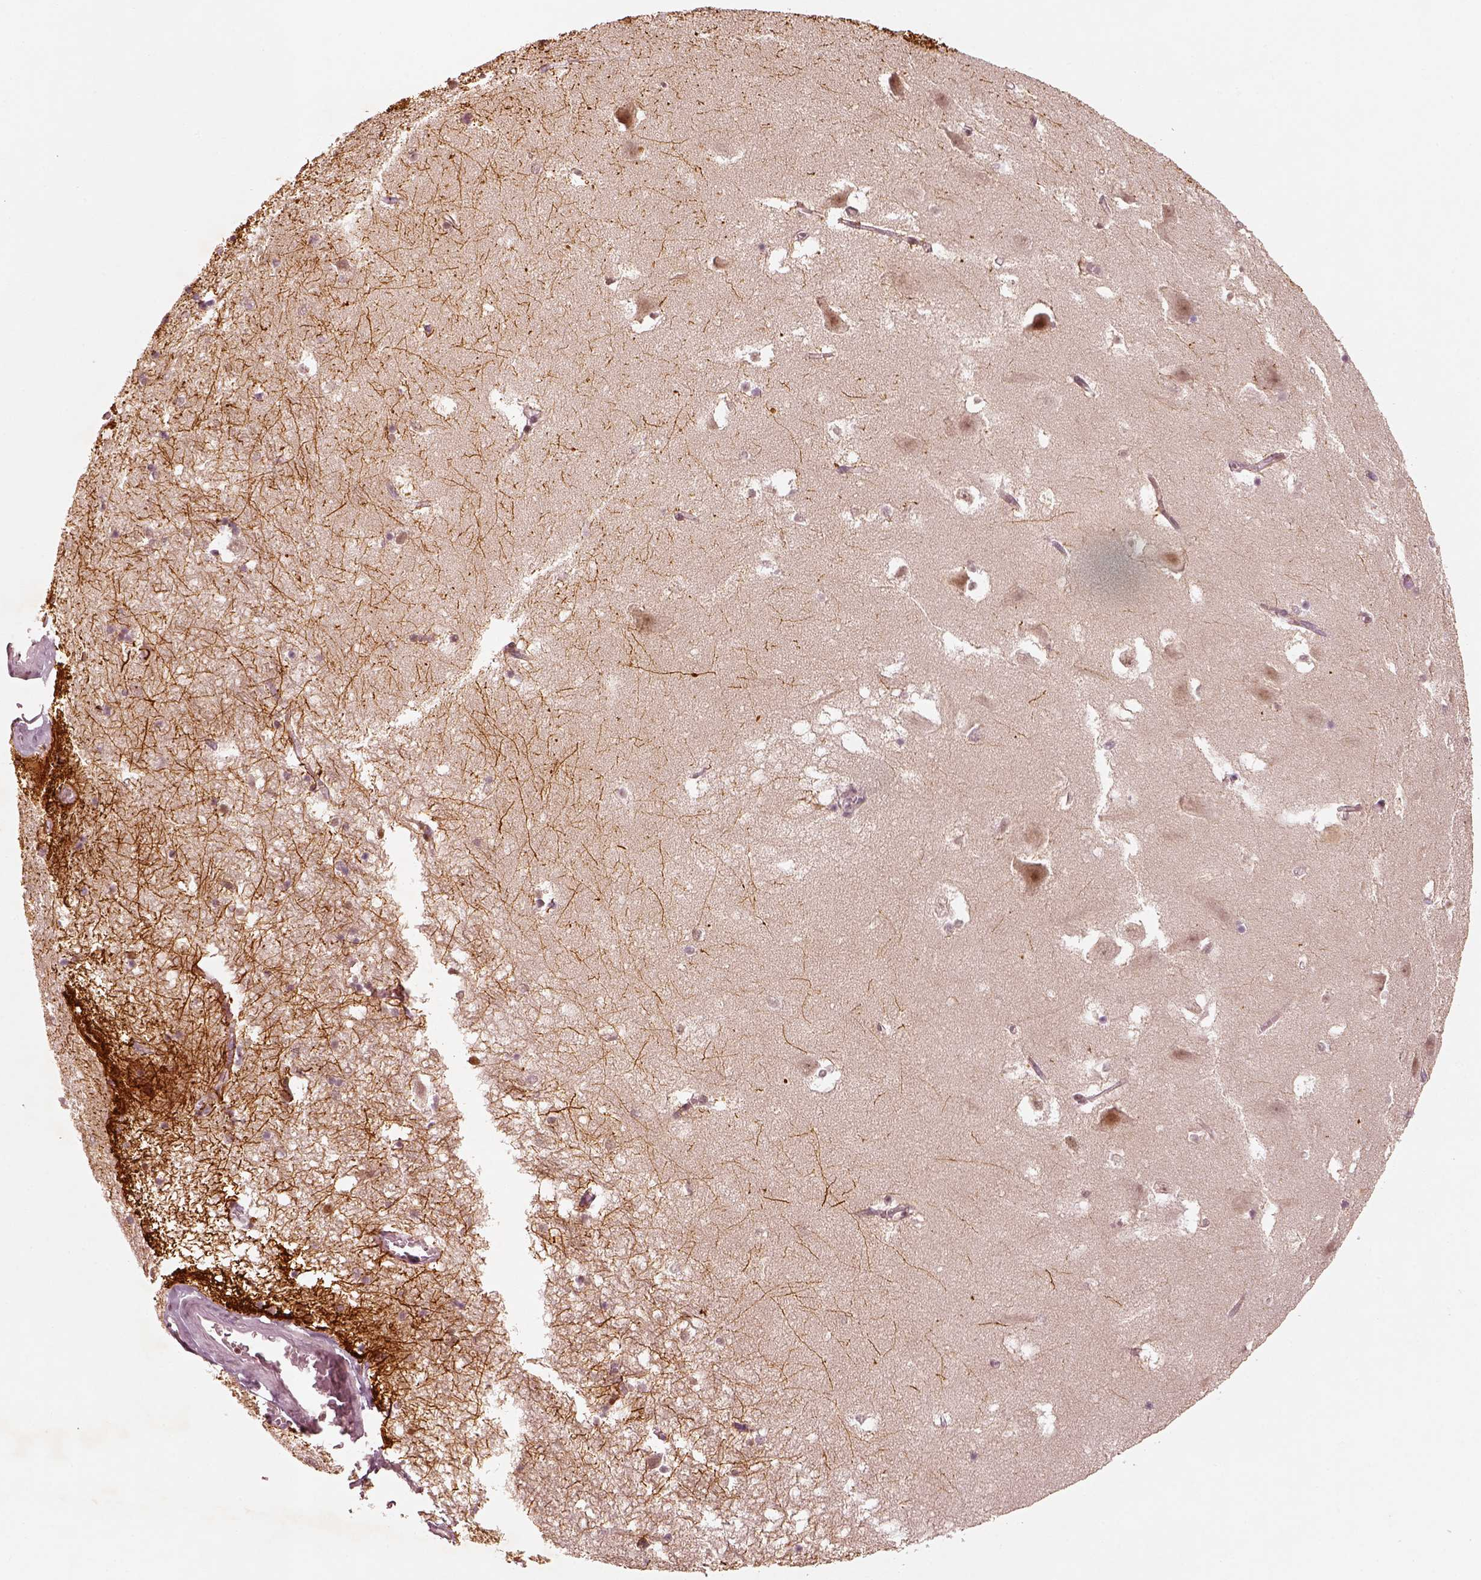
{"staining": {"intensity": "negative", "quantity": "none", "location": "none"}, "tissue": "hippocampus", "cell_type": "Glial cells", "image_type": "normal", "snomed": [{"axis": "morphology", "description": "Normal tissue, NOS"}, {"axis": "topography", "description": "Hippocampus"}], "caption": "IHC micrograph of normal hippocampus: hippocampus stained with DAB exhibits no significant protein positivity in glial cells.", "gene": "GMEB2", "patient": {"sex": "male", "age": 58}}